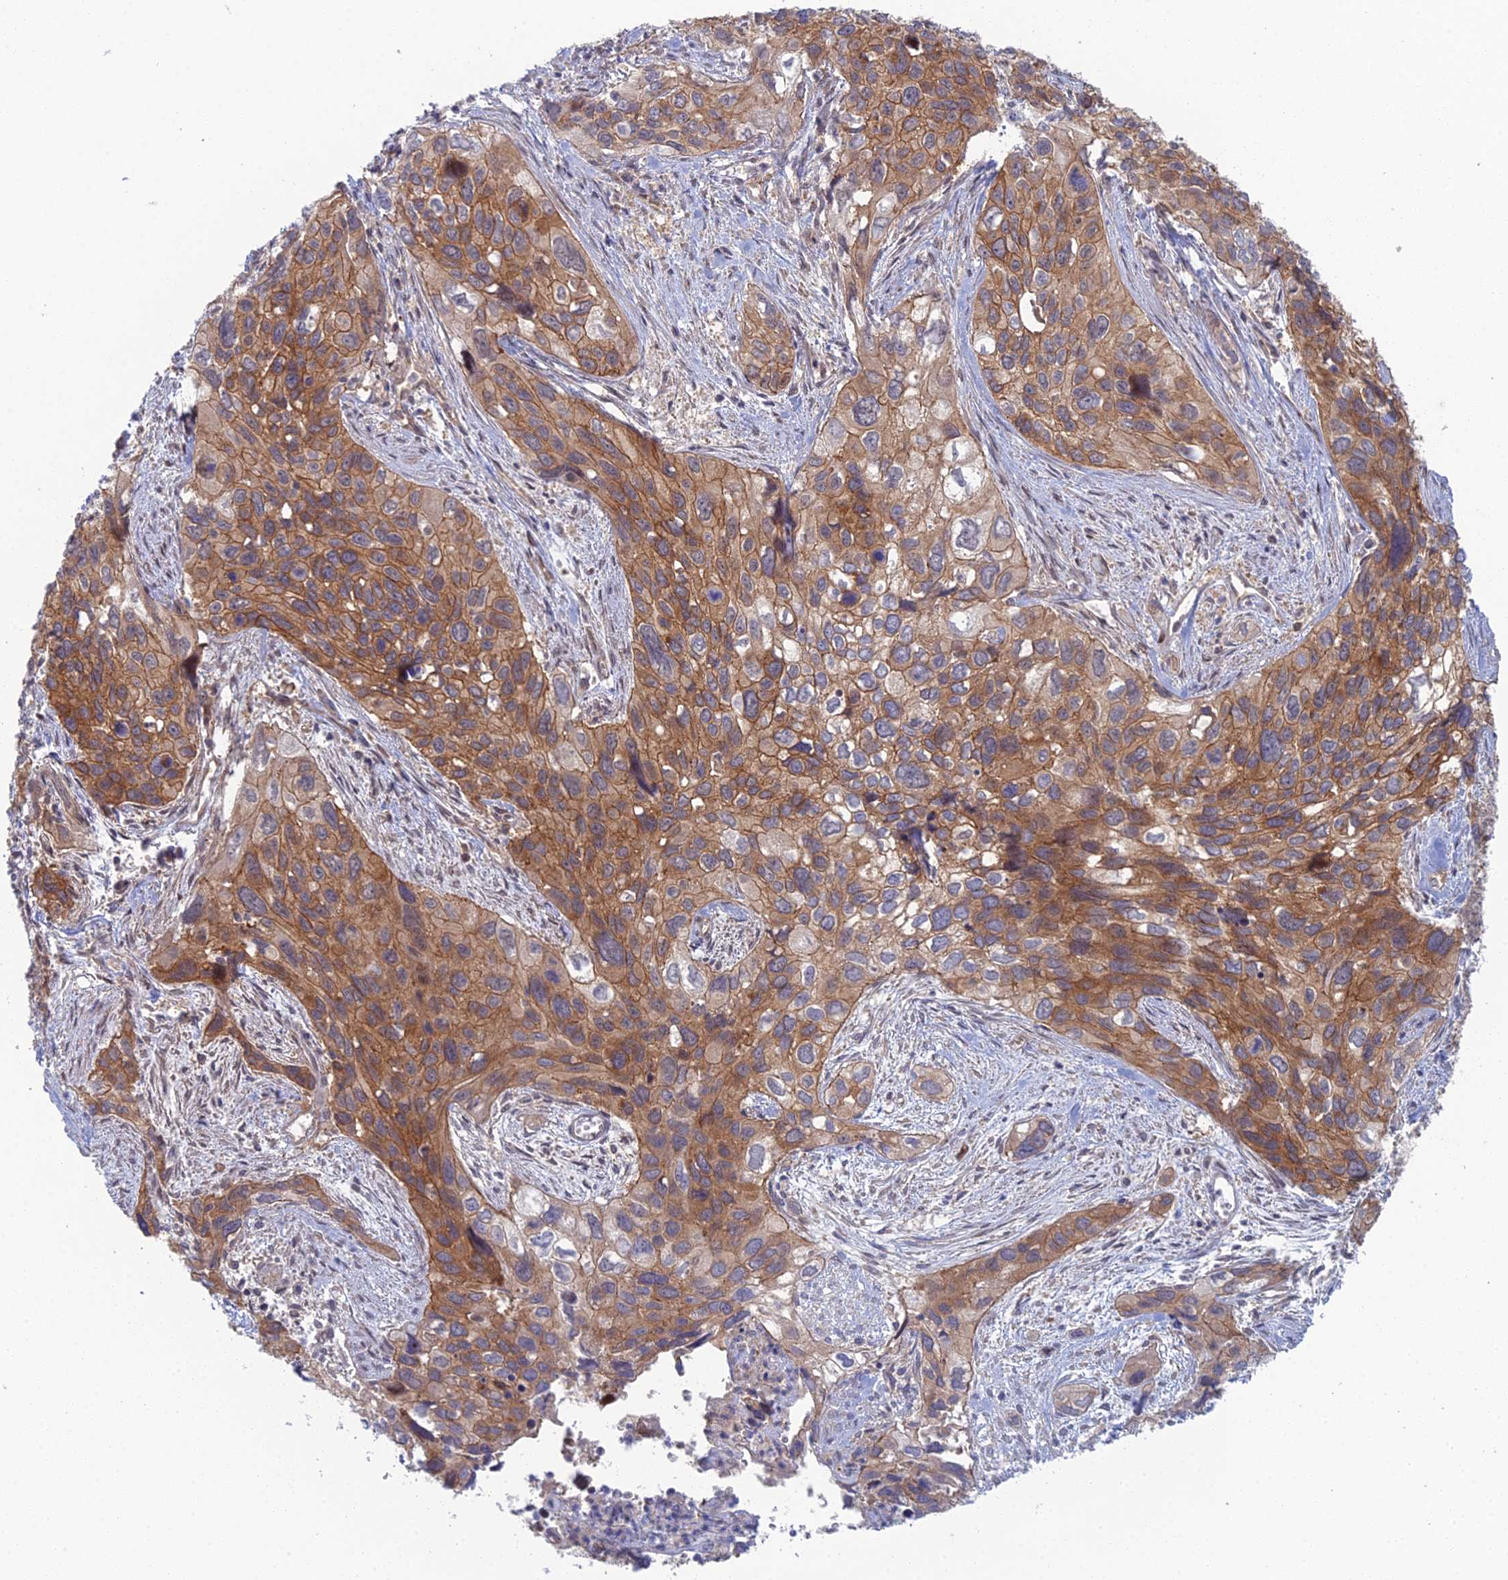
{"staining": {"intensity": "moderate", "quantity": ">75%", "location": "cytoplasmic/membranous"}, "tissue": "cervical cancer", "cell_type": "Tumor cells", "image_type": "cancer", "snomed": [{"axis": "morphology", "description": "Squamous cell carcinoma, NOS"}, {"axis": "topography", "description": "Cervix"}], "caption": "Brown immunohistochemical staining in cervical cancer (squamous cell carcinoma) exhibits moderate cytoplasmic/membranous expression in approximately >75% of tumor cells.", "gene": "ABHD1", "patient": {"sex": "female", "age": 55}}